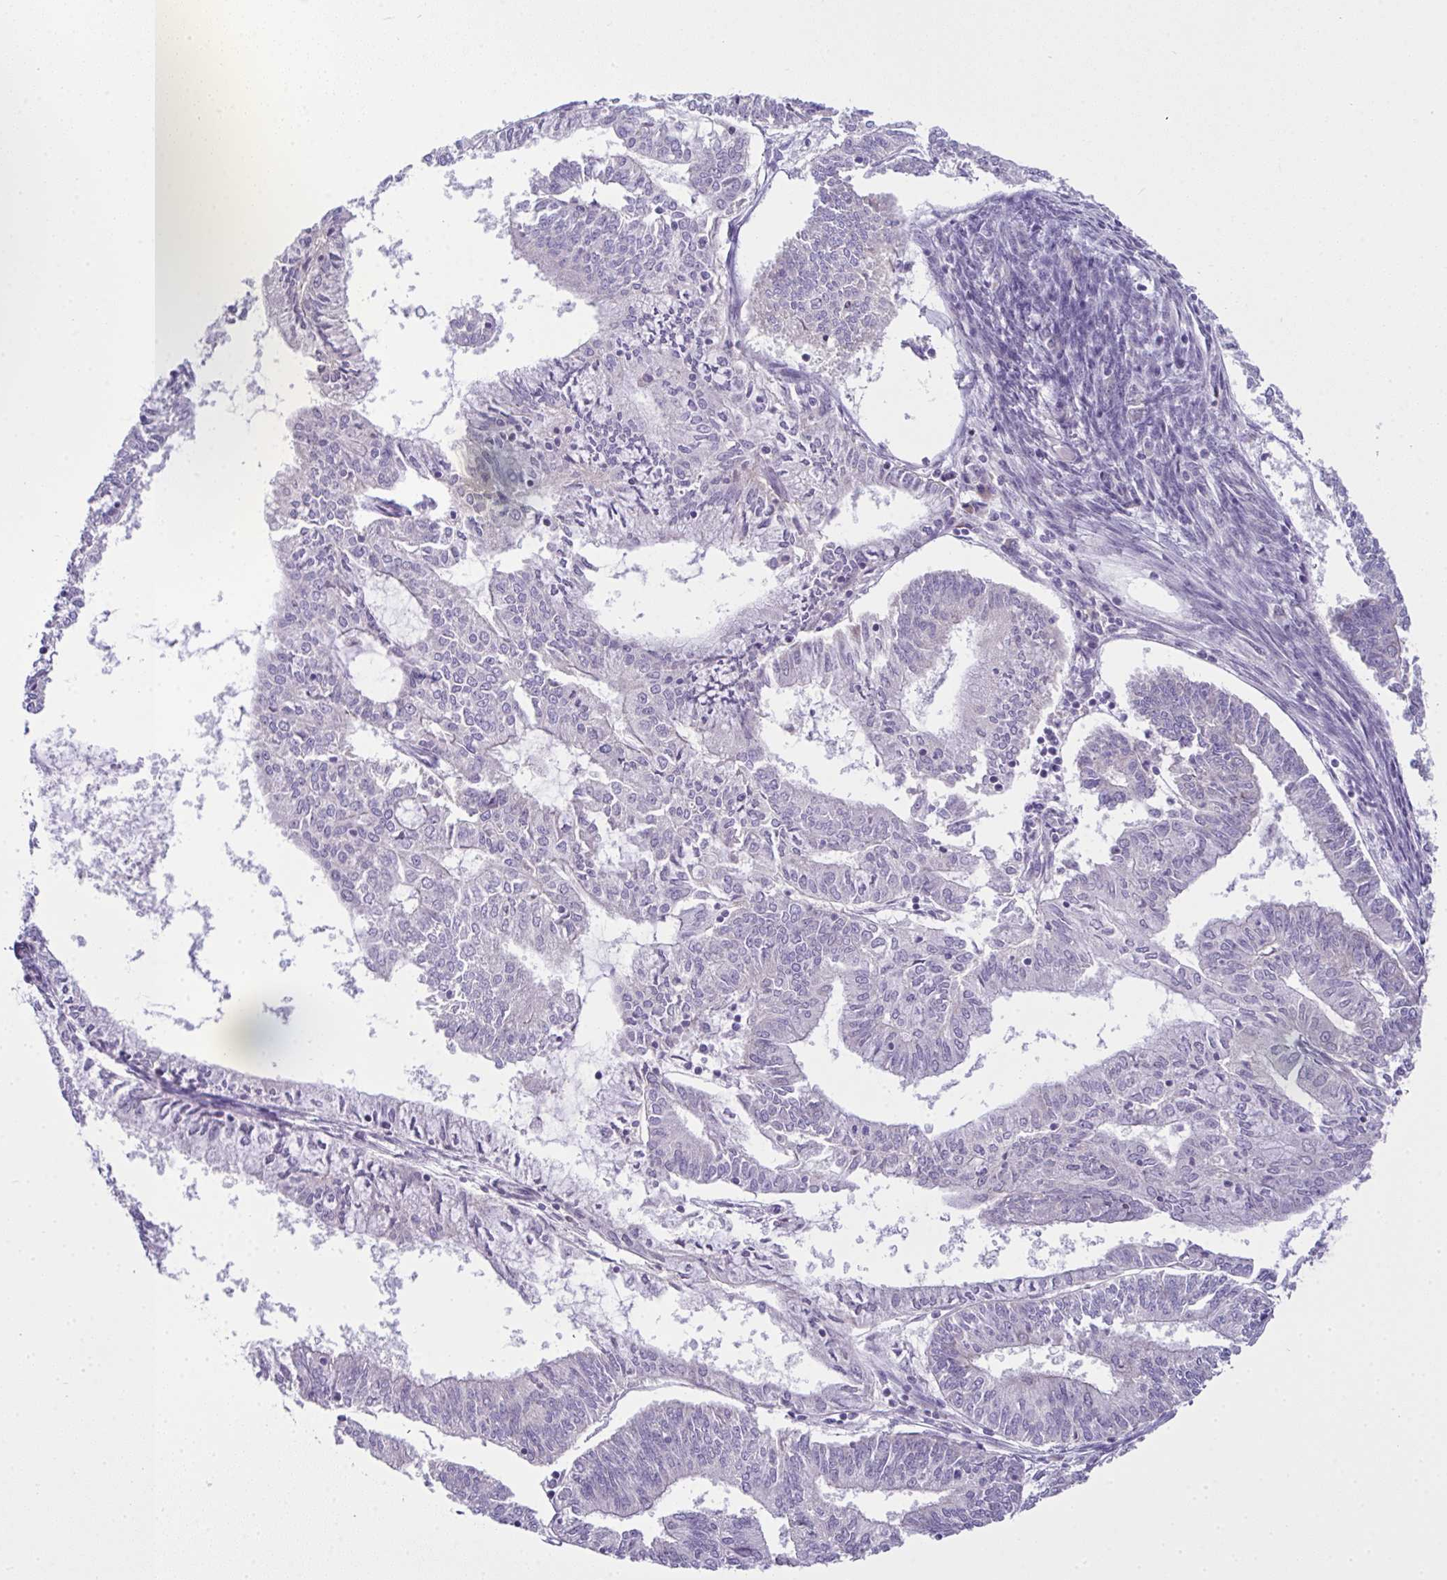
{"staining": {"intensity": "negative", "quantity": "none", "location": "none"}, "tissue": "endometrial cancer", "cell_type": "Tumor cells", "image_type": "cancer", "snomed": [{"axis": "morphology", "description": "Adenocarcinoma, NOS"}, {"axis": "topography", "description": "Endometrium"}], "caption": "Immunohistochemistry (IHC) of endometrial cancer exhibits no expression in tumor cells.", "gene": "NT5C1A", "patient": {"sex": "female", "age": 61}}